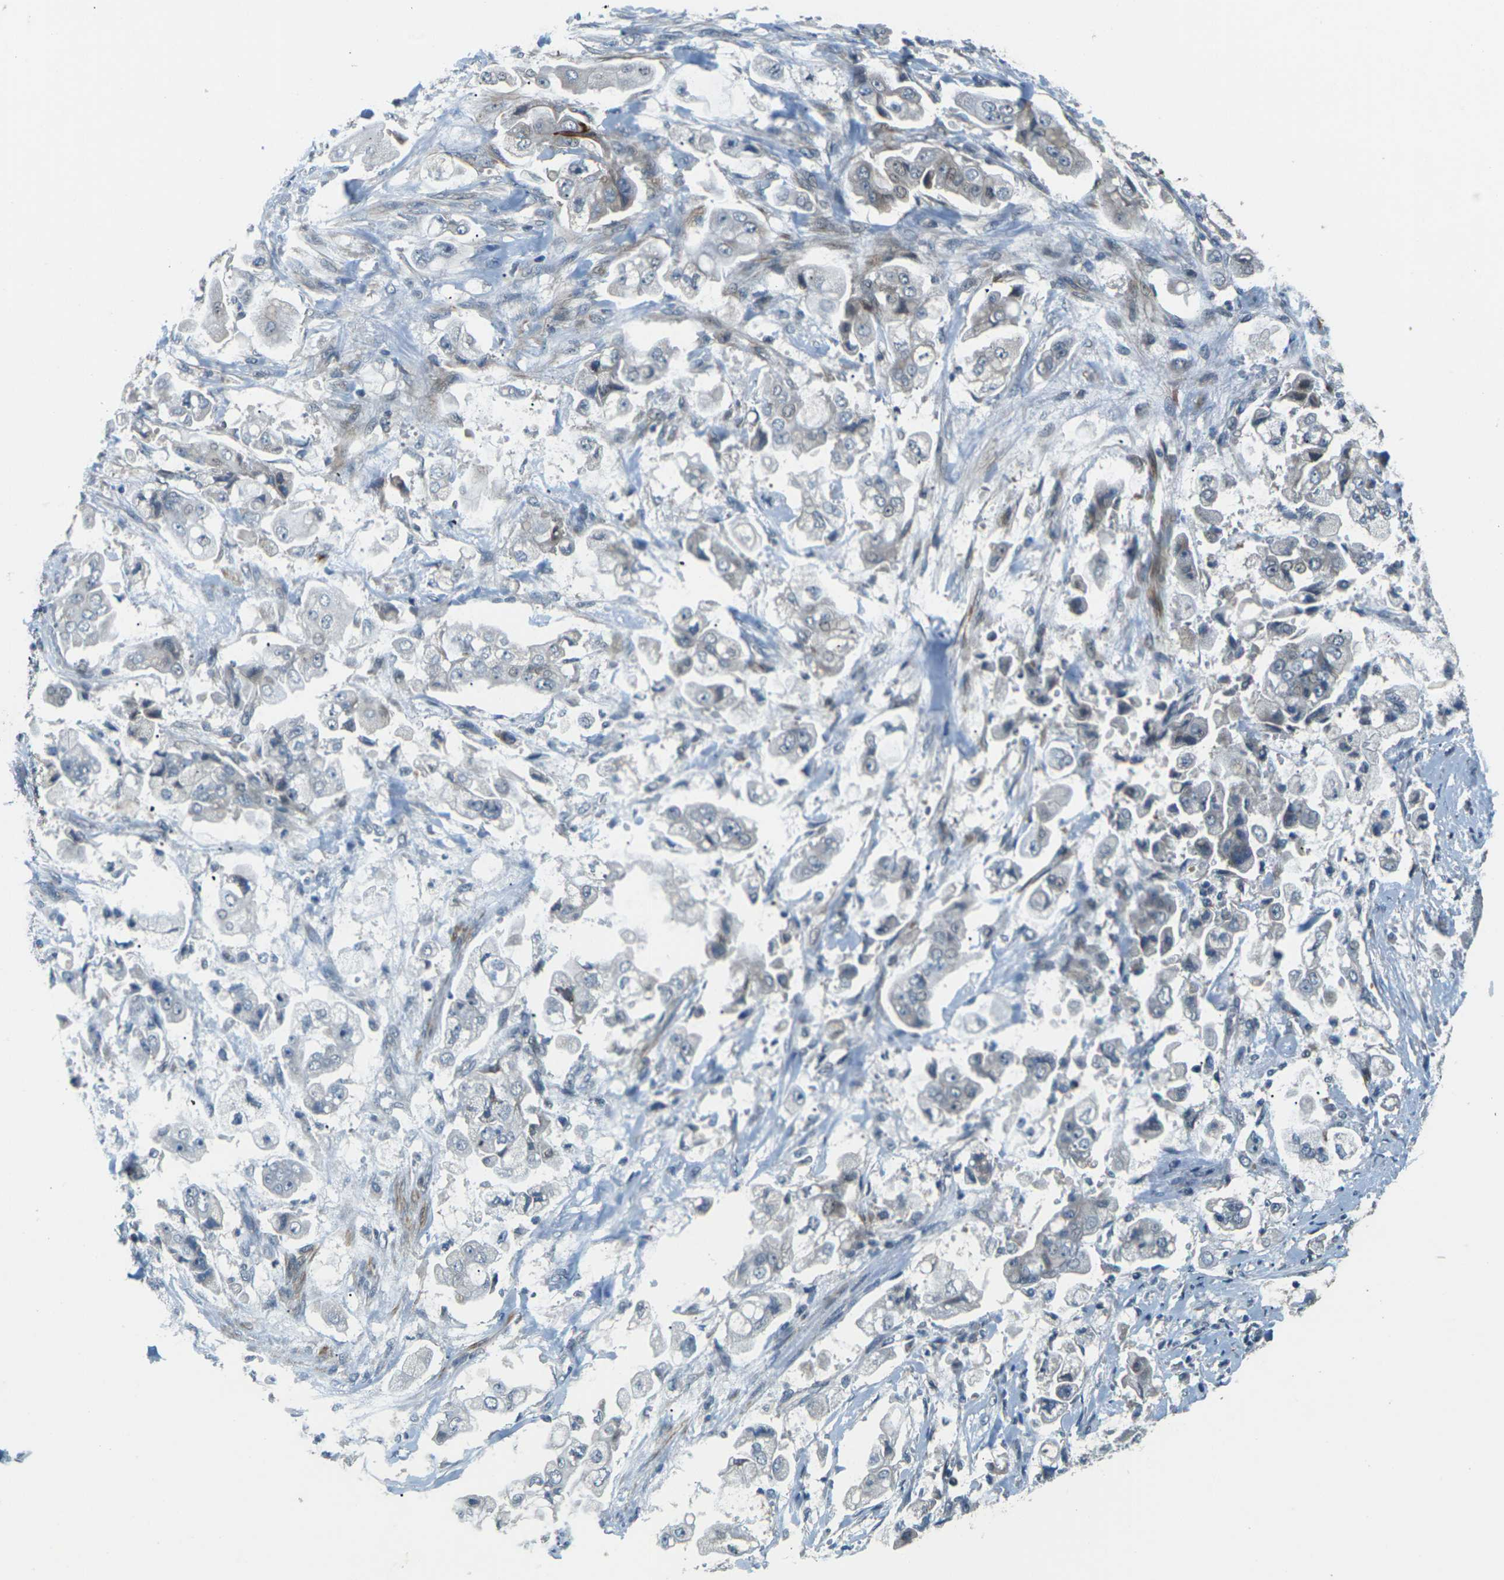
{"staining": {"intensity": "negative", "quantity": "none", "location": "none"}, "tissue": "stomach cancer", "cell_type": "Tumor cells", "image_type": "cancer", "snomed": [{"axis": "morphology", "description": "Adenocarcinoma, NOS"}, {"axis": "topography", "description": "Stomach"}], "caption": "Tumor cells are negative for brown protein staining in stomach adenocarcinoma. (Brightfield microscopy of DAB (3,3'-diaminobenzidine) IHC at high magnification).", "gene": "SLC13A3", "patient": {"sex": "male", "age": 62}}